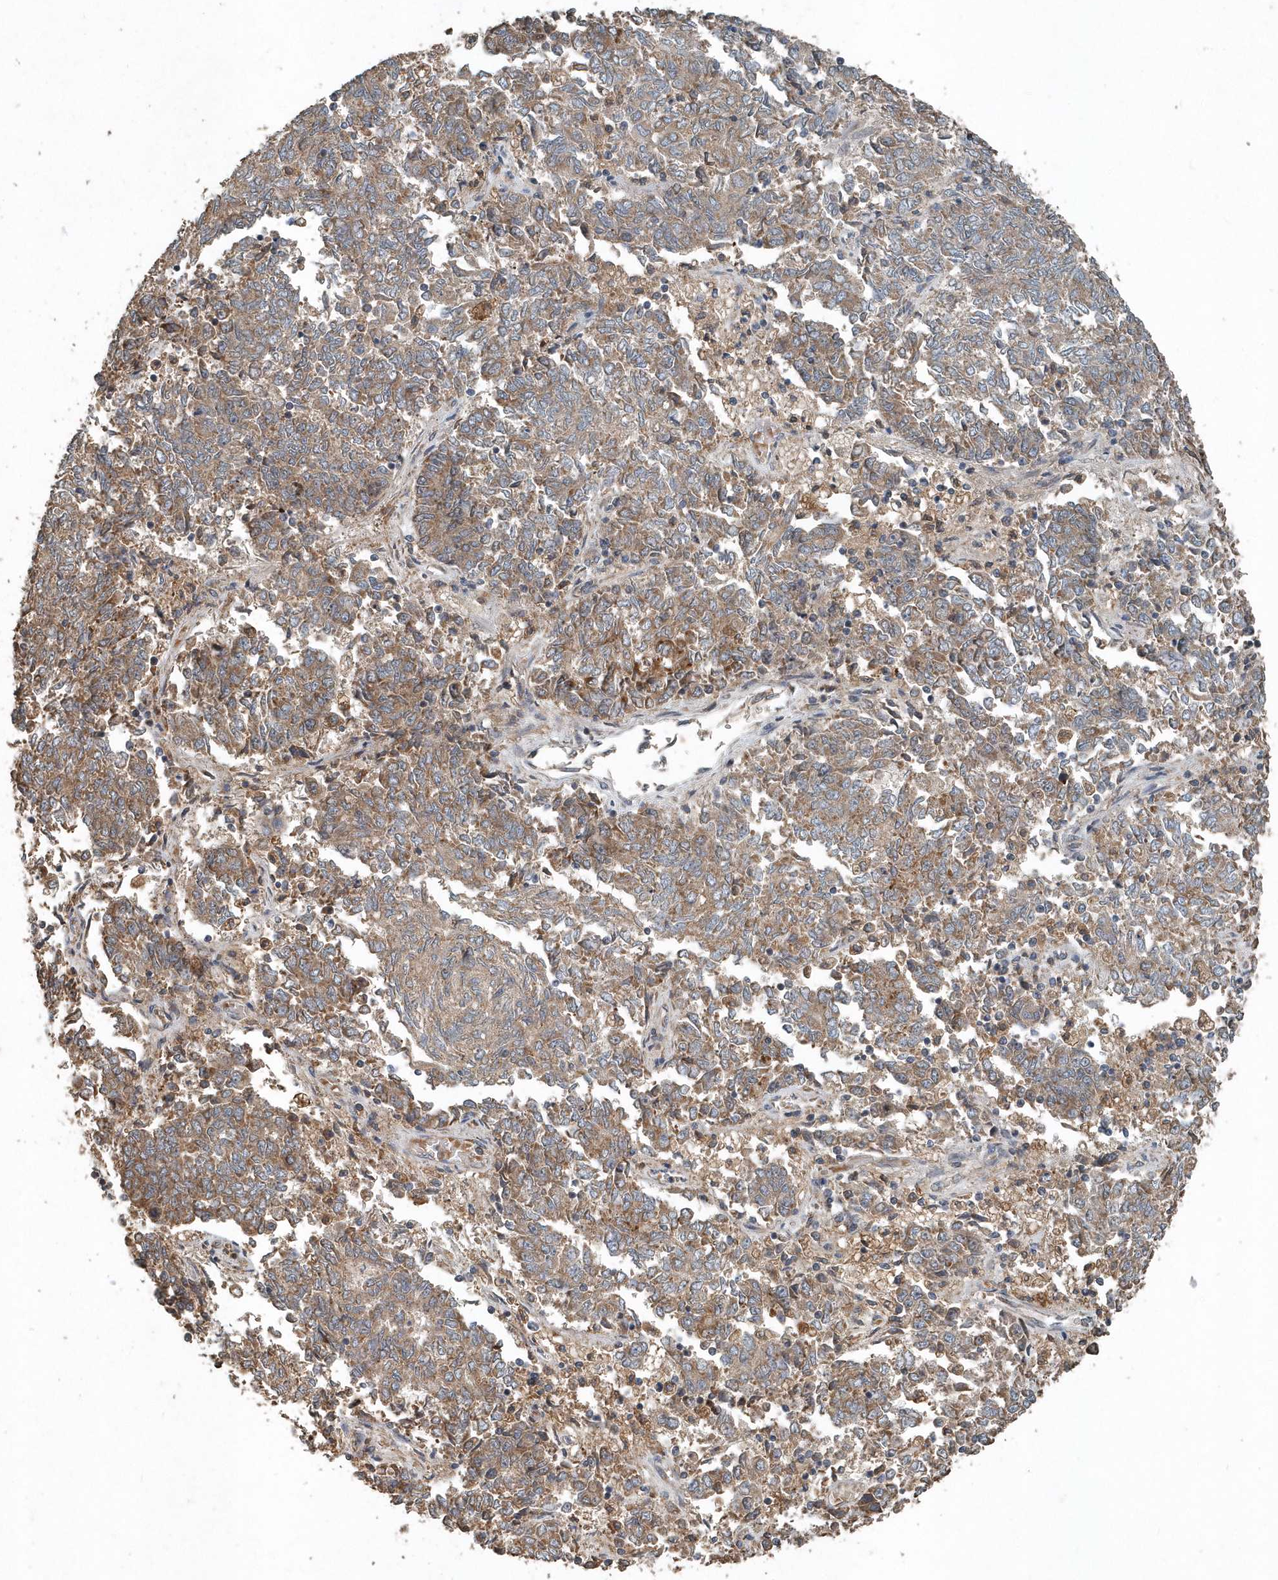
{"staining": {"intensity": "moderate", "quantity": ">75%", "location": "cytoplasmic/membranous"}, "tissue": "endometrial cancer", "cell_type": "Tumor cells", "image_type": "cancer", "snomed": [{"axis": "morphology", "description": "Adenocarcinoma, NOS"}, {"axis": "topography", "description": "Endometrium"}], "caption": "Immunohistochemistry (IHC) (DAB) staining of endometrial cancer displays moderate cytoplasmic/membranous protein positivity in approximately >75% of tumor cells.", "gene": "SCFD2", "patient": {"sex": "female", "age": 80}}